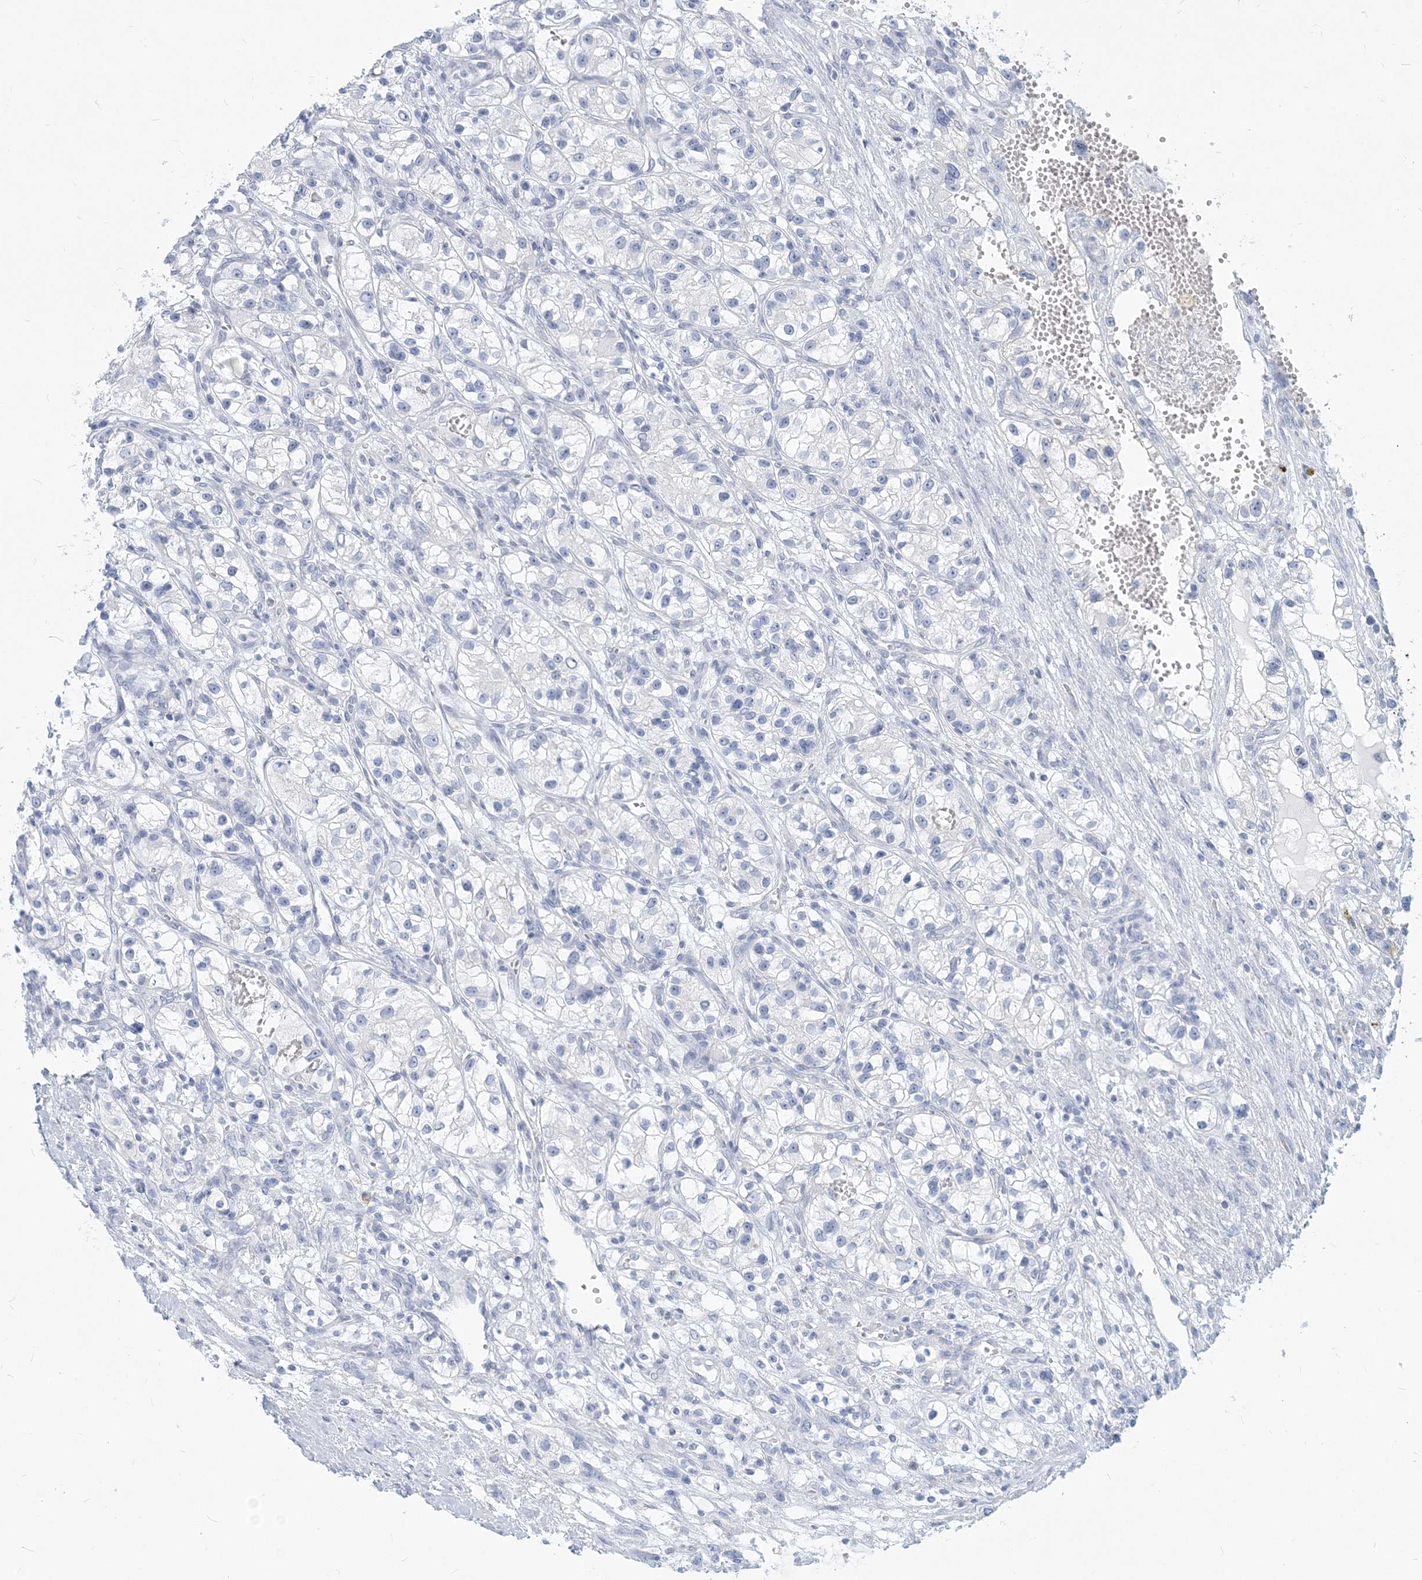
{"staining": {"intensity": "negative", "quantity": "none", "location": "none"}, "tissue": "renal cancer", "cell_type": "Tumor cells", "image_type": "cancer", "snomed": [{"axis": "morphology", "description": "Adenocarcinoma, NOS"}, {"axis": "topography", "description": "Kidney"}], "caption": "Protein analysis of renal cancer (adenocarcinoma) exhibits no significant expression in tumor cells.", "gene": "CSN1S1", "patient": {"sex": "female", "age": 57}}